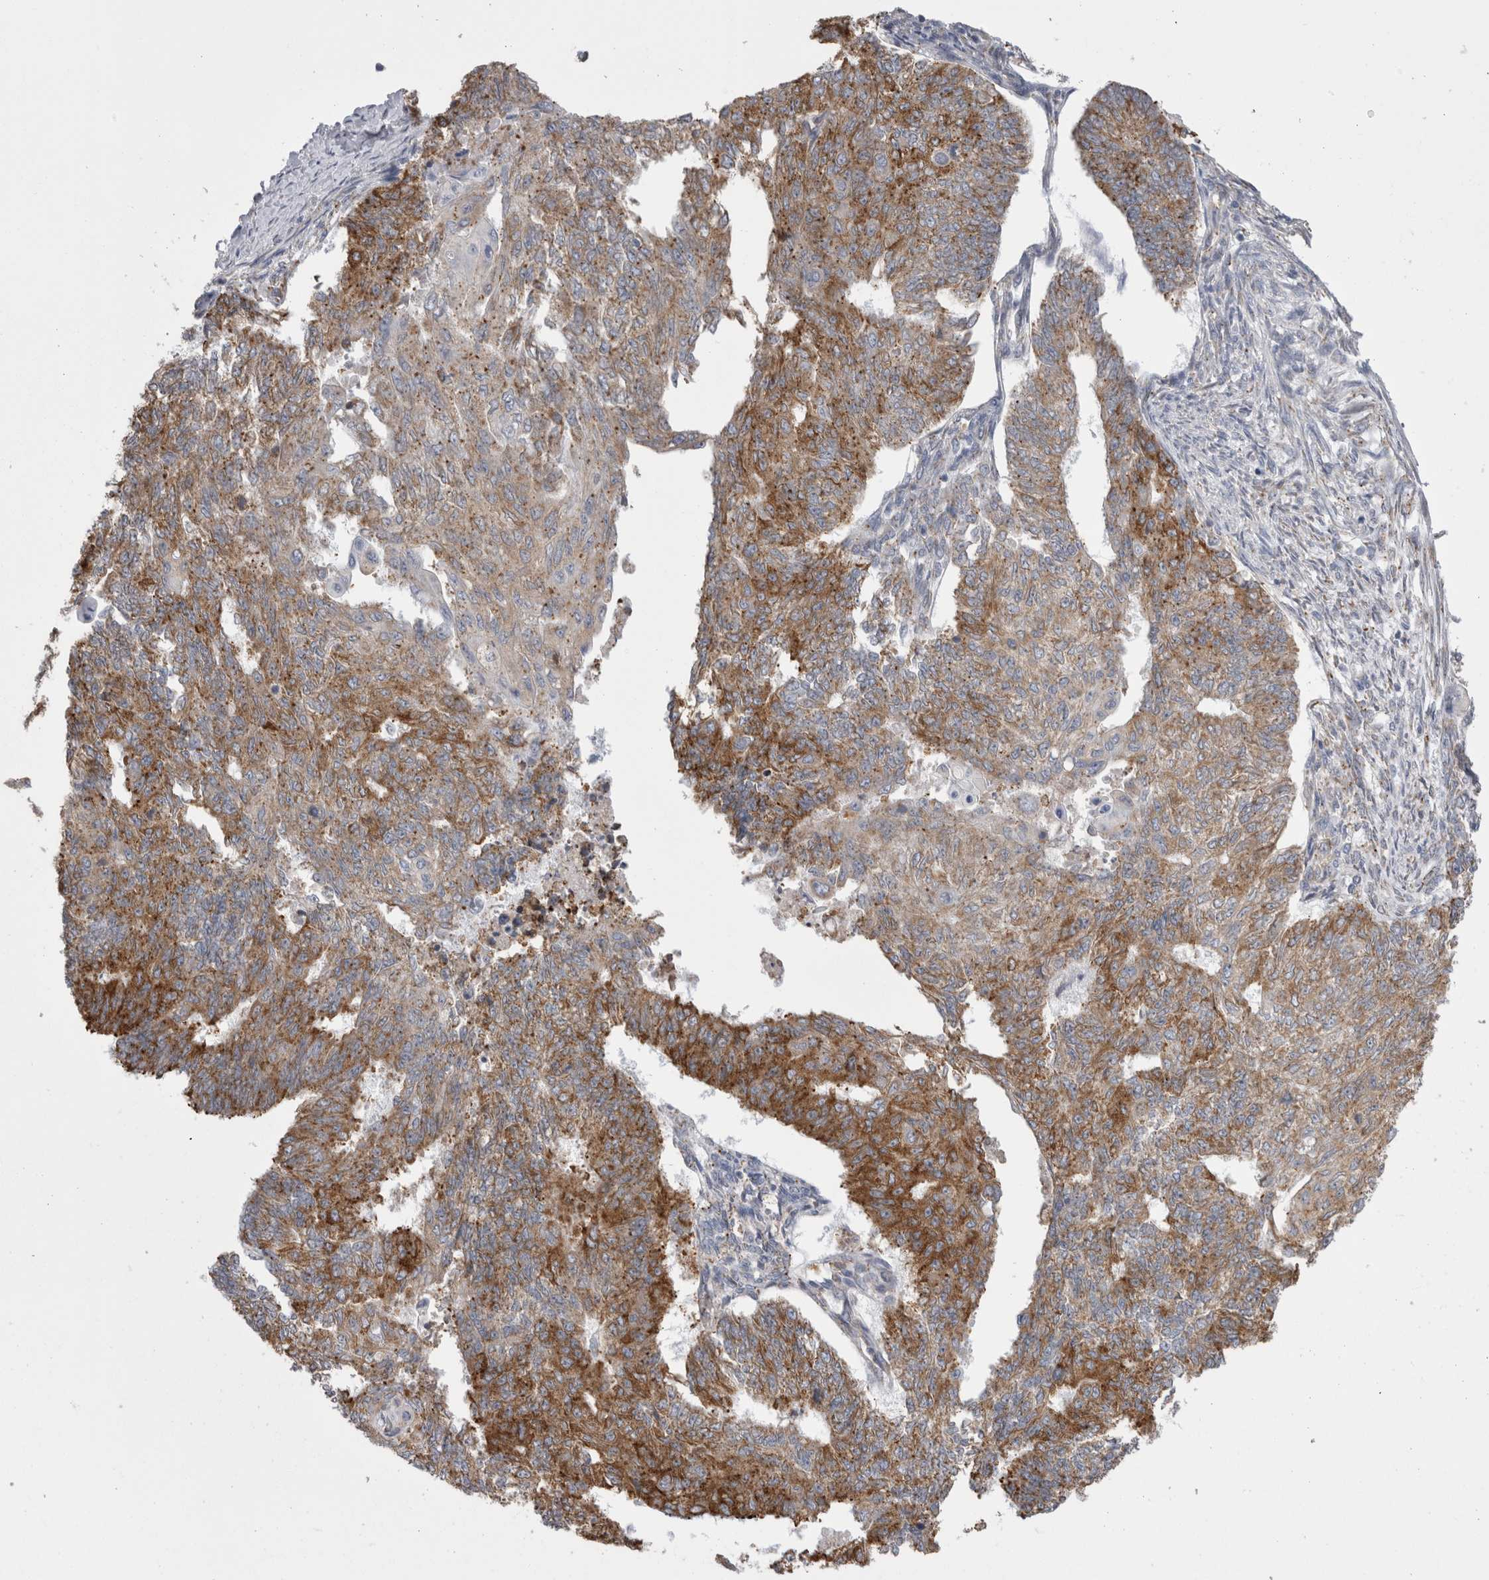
{"staining": {"intensity": "moderate", "quantity": ">75%", "location": "cytoplasmic/membranous"}, "tissue": "endometrial cancer", "cell_type": "Tumor cells", "image_type": "cancer", "snomed": [{"axis": "morphology", "description": "Adenocarcinoma, NOS"}, {"axis": "topography", "description": "Endometrium"}], "caption": "Immunohistochemistry image of neoplastic tissue: endometrial cancer (adenocarcinoma) stained using immunohistochemistry (IHC) shows medium levels of moderate protein expression localized specifically in the cytoplasmic/membranous of tumor cells, appearing as a cytoplasmic/membranous brown color.", "gene": "ZNF341", "patient": {"sex": "female", "age": 32}}